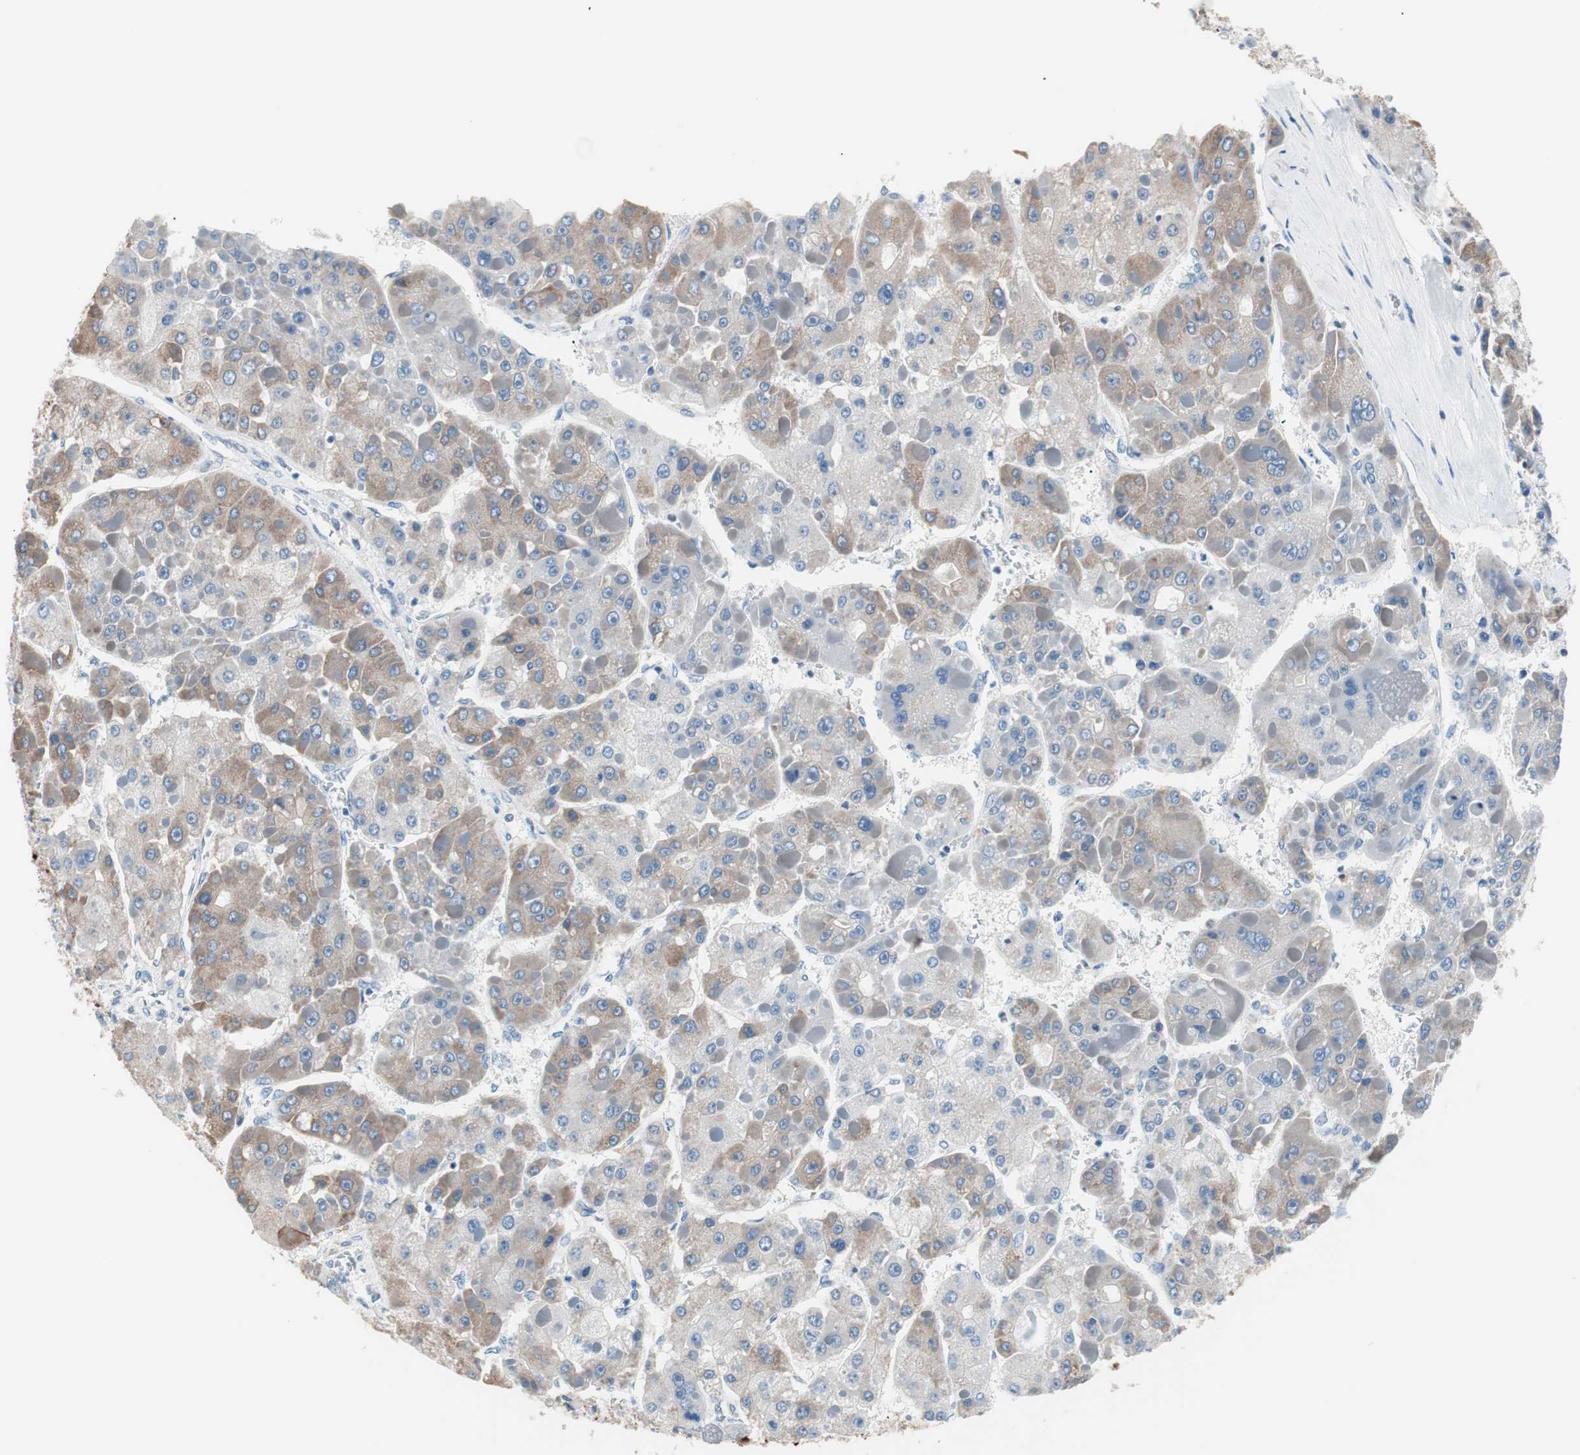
{"staining": {"intensity": "moderate", "quantity": ">75%", "location": "cytoplasmic/membranous"}, "tissue": "liver cancer", "cell_type": "Tumor cells", "image_type": "cancer", "snomed": [{"axis": "morphology", "description": "Carcinoma, Hepatocellular, NOS"}, {"axis": "topography", "description": "Liver"}], "caption": "The immunohistochemical stain labels moderate cytoplasmic/membranous staining in tumor cells of liver cancer (hepatocellular carcinoma) tissue. (DAB IHC, brown staining for protein, blue staining for nuclei).", "gene": "VIL1", "patient": {"sex": "female", "age": 73}}